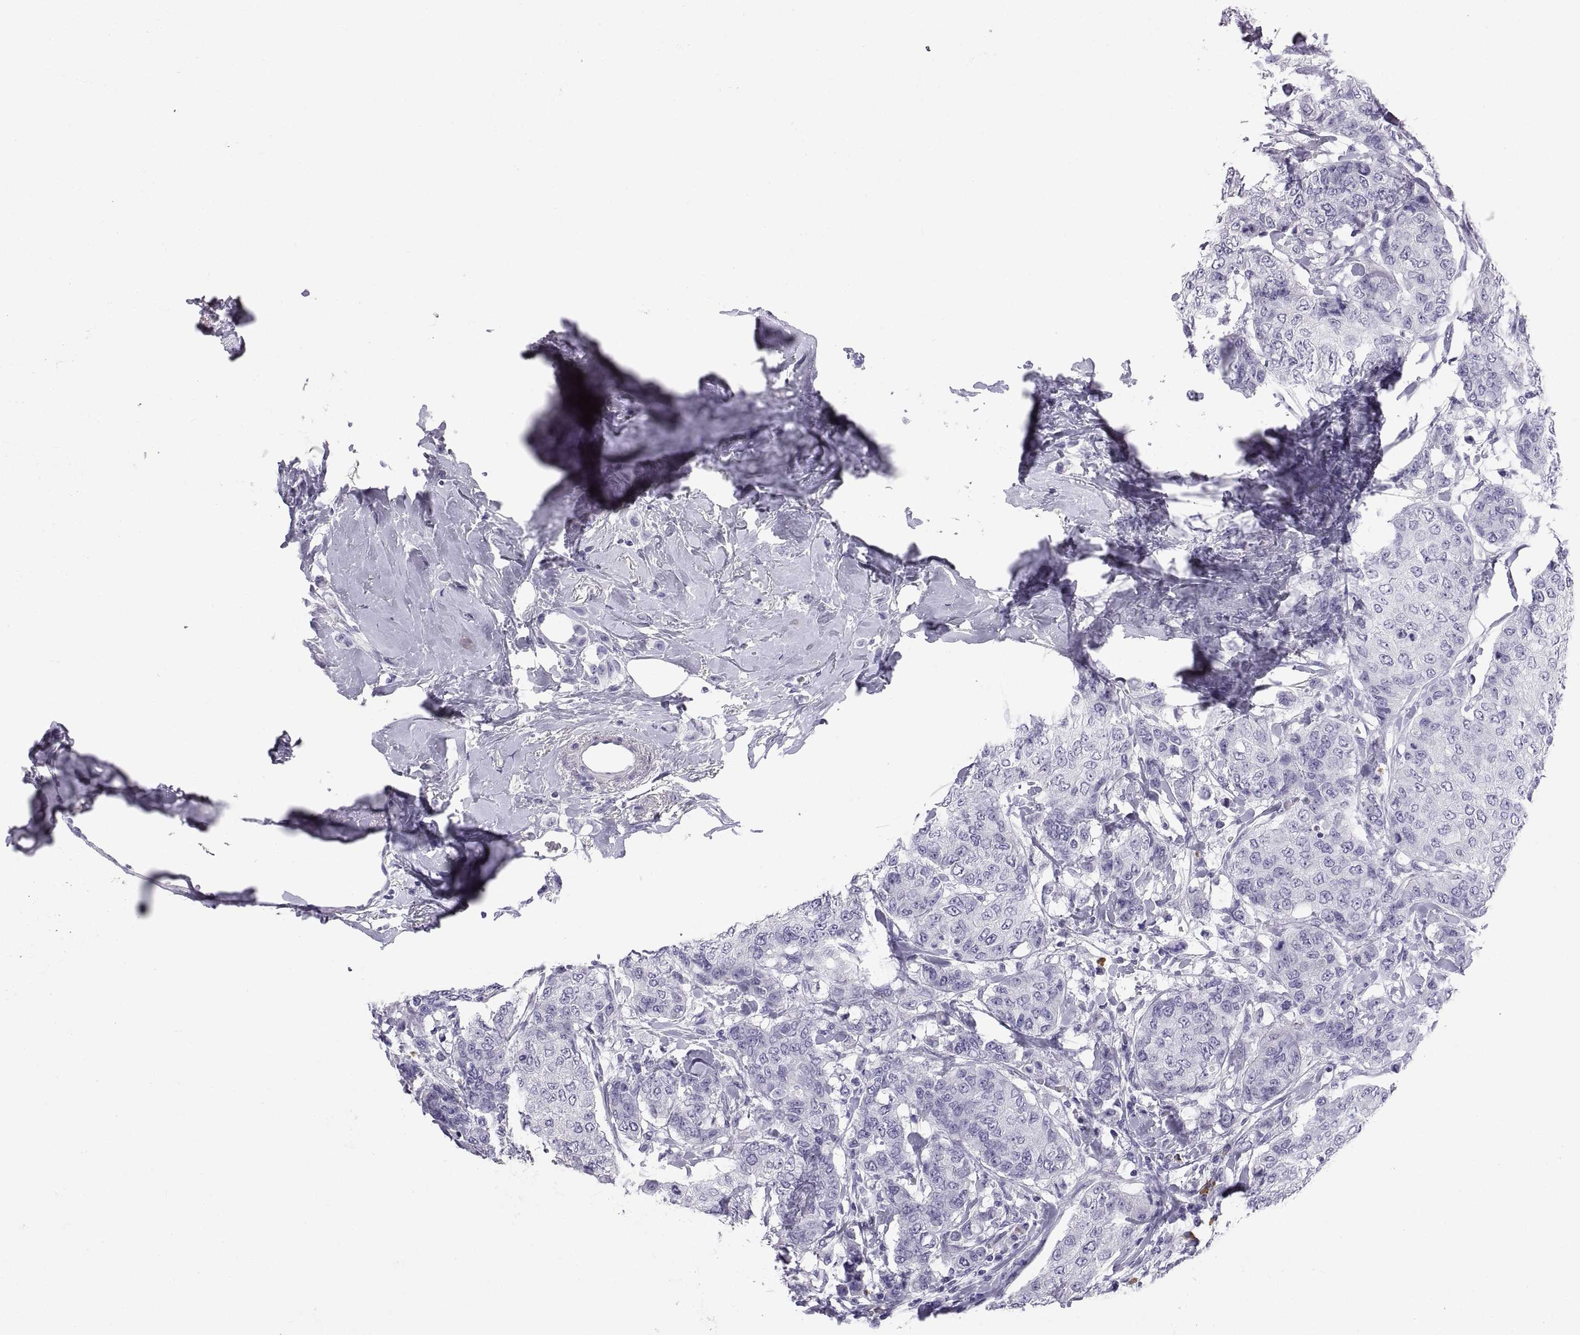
{"staining": {"intensity": "negative", "quantity": "none", "location": "none"}, "tissue": "breast cancer", "cell_type": "Tumor cells", "image_type": "cancer", "snomed": [{"axis": "morphology", "description": "Duct carcinoma"}, {"axis": "topography", "description": "Breast"}], "caption": "Intraductal carcinoma (breast) stained for a protein using immunohistochemistry shows no expression tumor cells.", "gene": "CT47A10", "patient": {"sex": "female", "age": 27}}